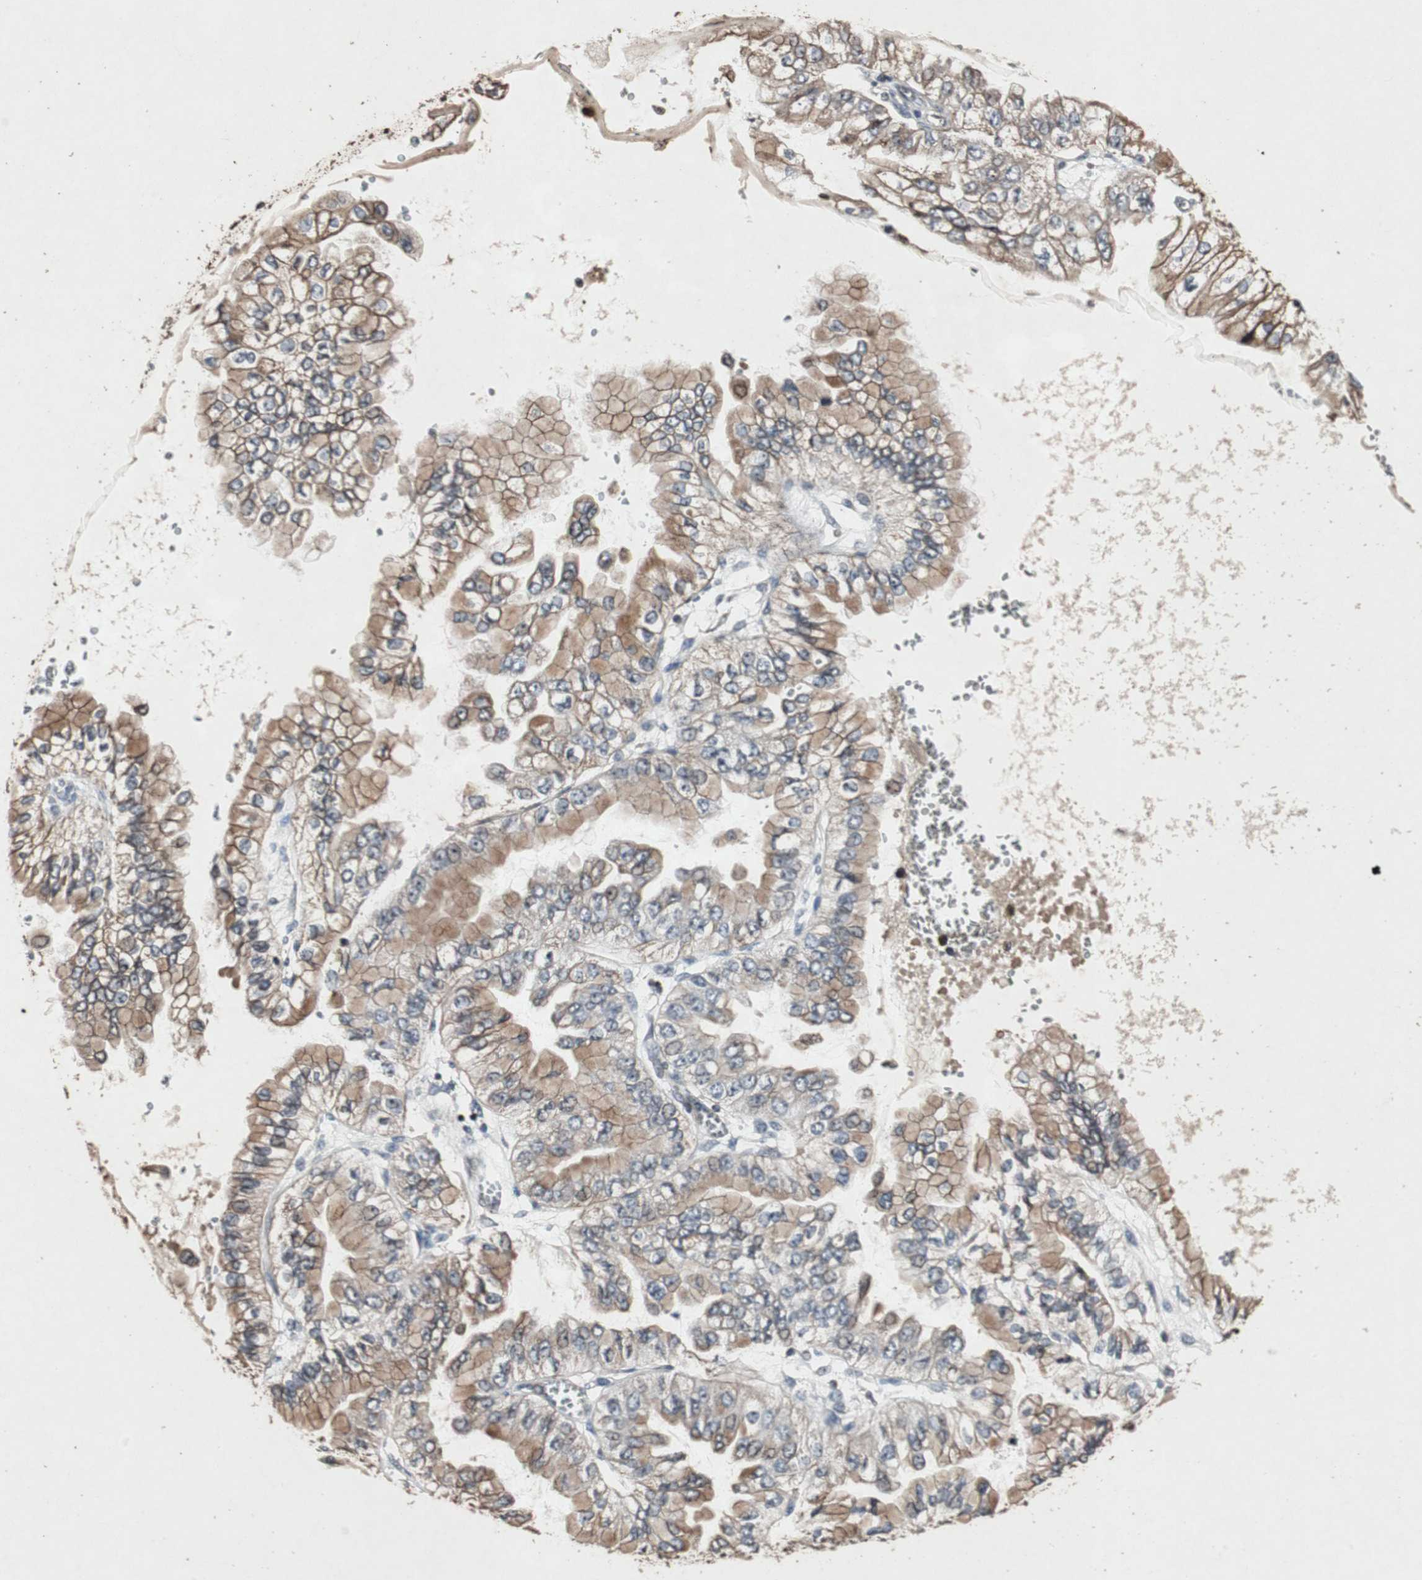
{"staining": {"intensity": "moderate", "quantity": ">75%", "location": "cytoplasmic/membranous"}, "tissue": "liver cancer", "cell_type": "Tumor cells", "image_type": "cancer", "snomed": [{"axis": "morphology", "description": "Cholangiocarcinoma"}, {"axis": "topography", "description": "Liver"}], "caption": "Protein staining reveals moderate cytoplasmic/membranous positivity in approximately >75% of tumor cells in liver cancer. Using DAB (3,3'-diaminobenzidine) (brown) and hematoxylin (blue) stains, captured at high magnification using brightfield microscopy.", "gene": "SLIT2", "patient": {"sex": "female", "age": 79}}